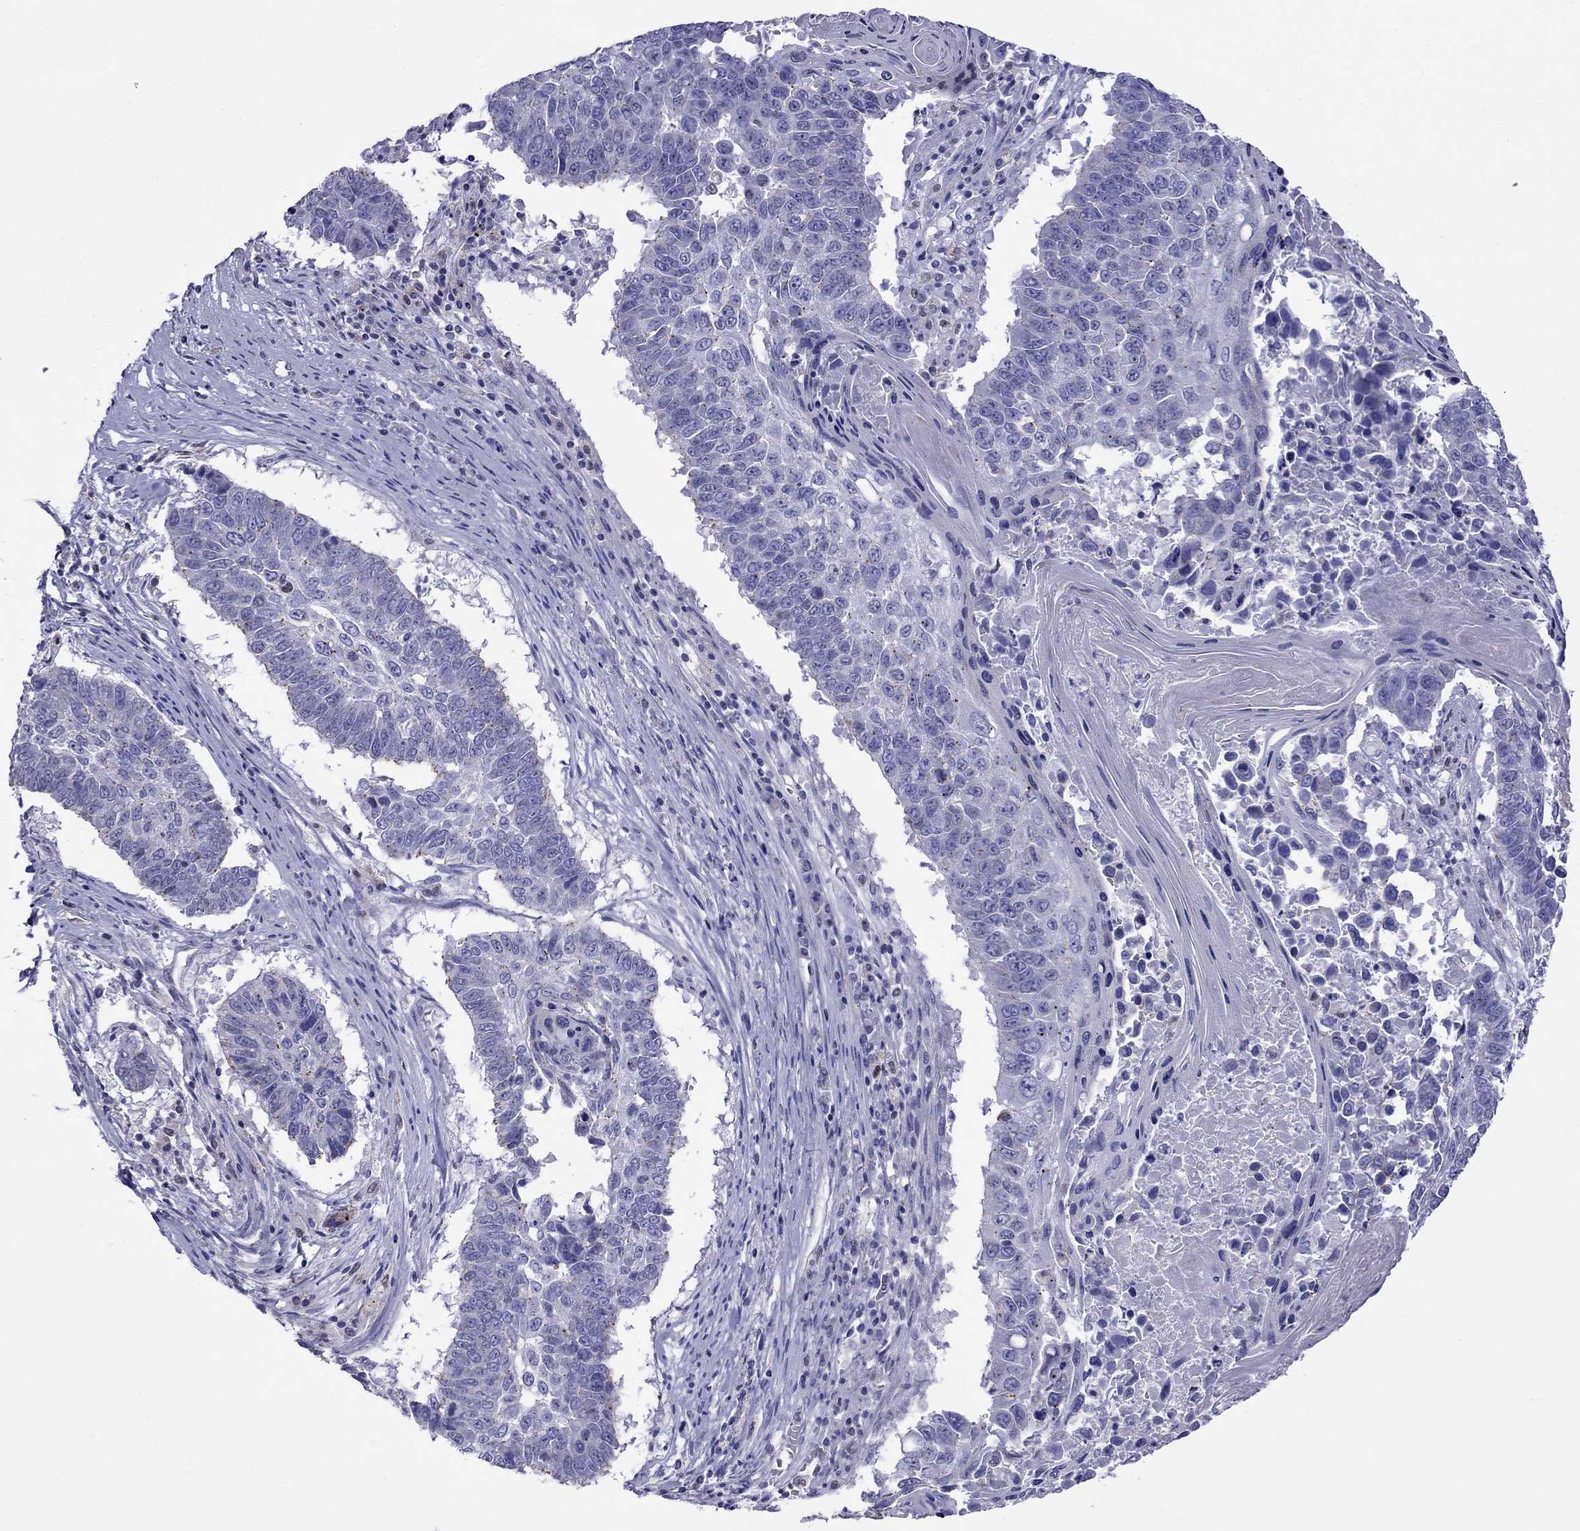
{"staining": {"intensity": "negative", "quantity": "none", "location": "none"}, "tissue": "lung cancer", "cell_type": "Tumor cells", "image_type": "cancer", "snomed": [{"axis": "morphology", "description": "Squamous cell carcinoma, NOS"}, {"axis": "topography", "description": "Lung"}], "caption": "The micrograph reveals no significant positivity in tumor cells of lung cancer (squamous cell carcinoma).", "gene": "MPZ", "patient": {"sex": "male", "age": 73}}